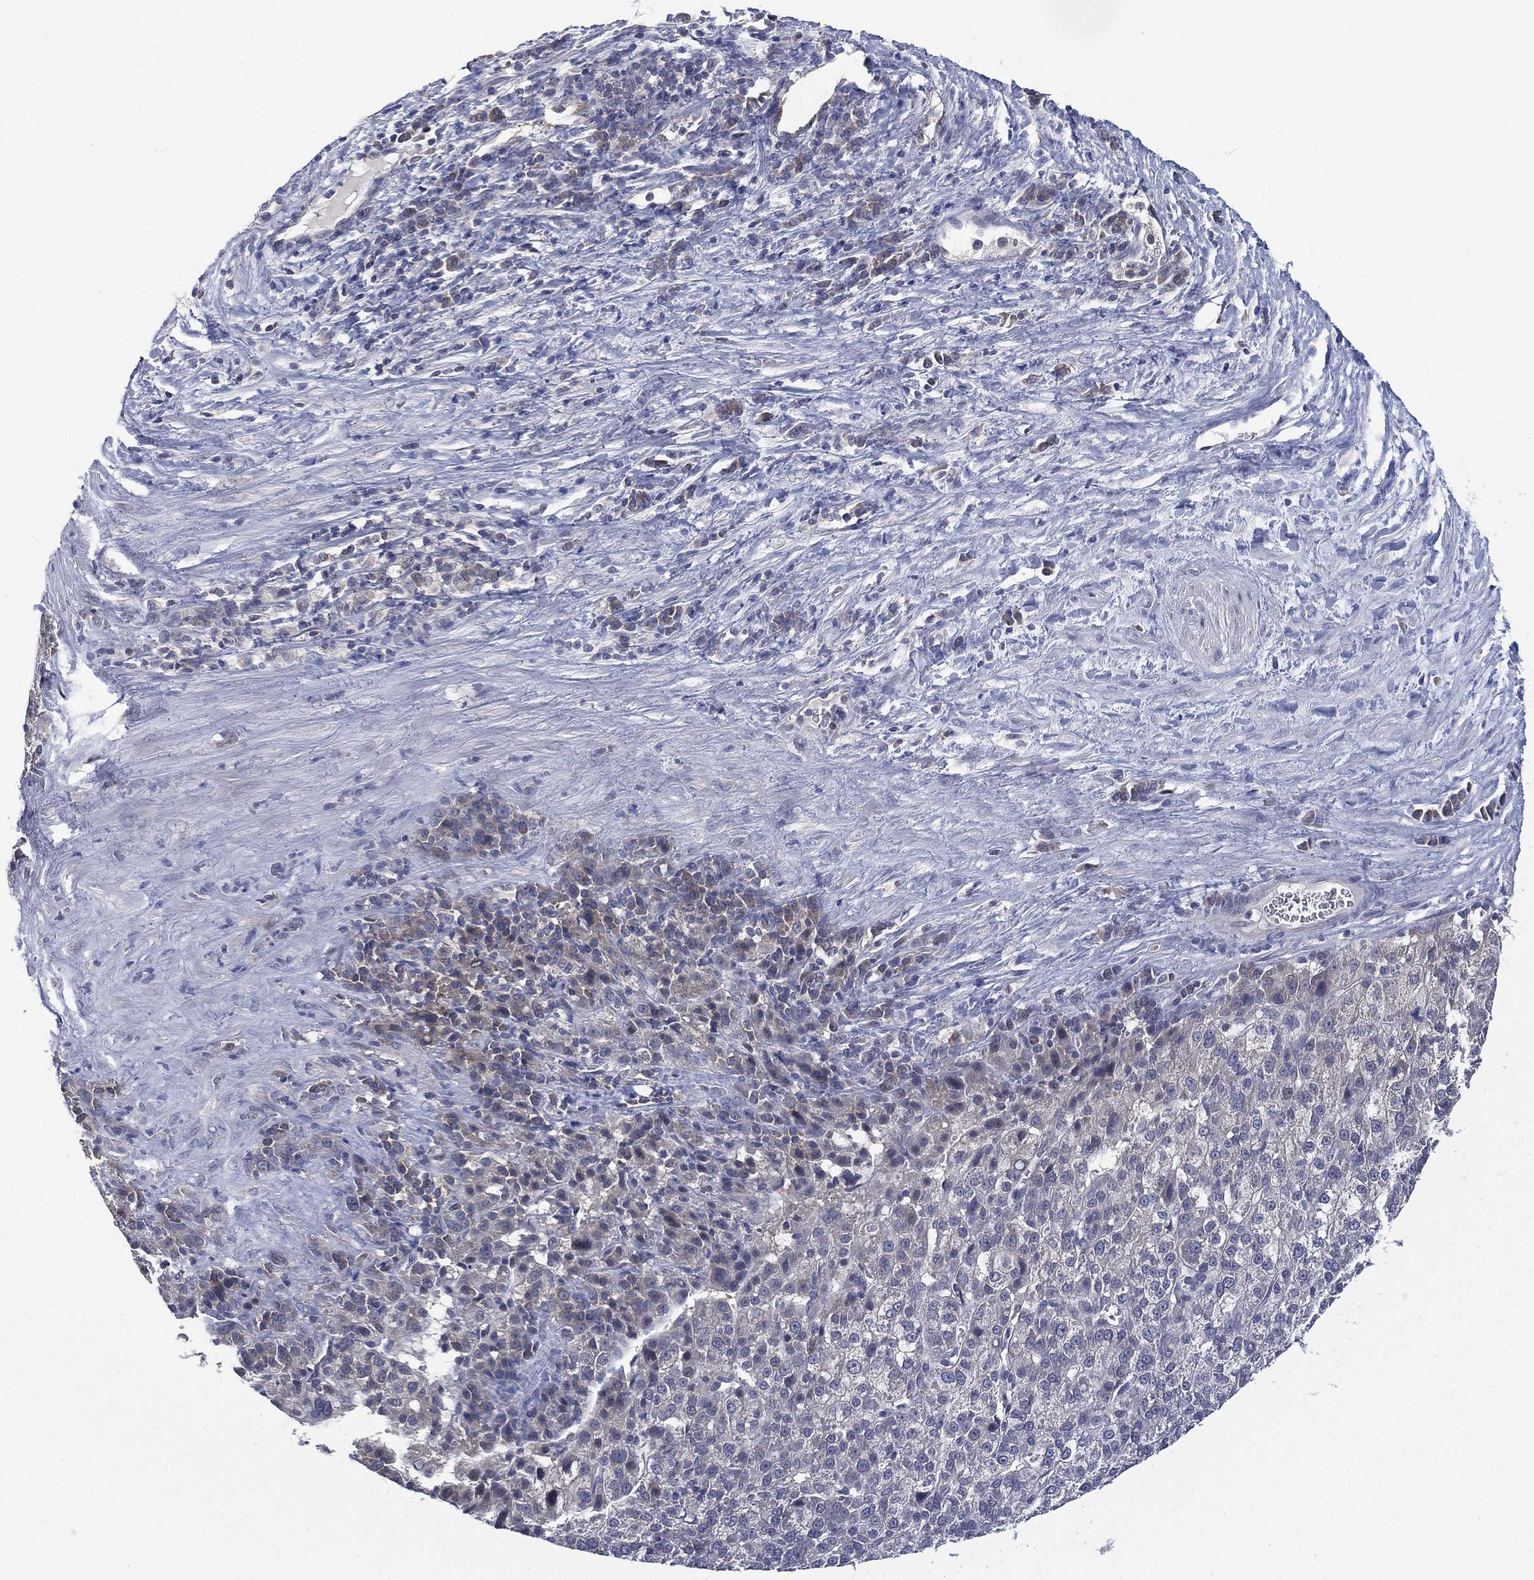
{"staining": {"intensity": "negative", "quantity": "none", "location": "none"}, "tissue": "liver cancer", "cell_type": "Tumor cells", "image_type": "cancer", "snomed": [{"axis": "morphology", "description": "Carcinoma, Hepatocellular, NOS"}, {"axis": "topography", "description": "Liver"}], "caption": "A high-resolution micrograph shows IHC staining of liver cancer, which demonstrates no significant staining in tumor cells. (Stains: DAB (3,3'-diaminobenzidine) immunohistochemistry (IHC) with hematoxylin counter stain, Microscopy: brightfield microscopy at high magnification).", "gene": "MPP7", "patient": {"sex": "female", "age": 60}}